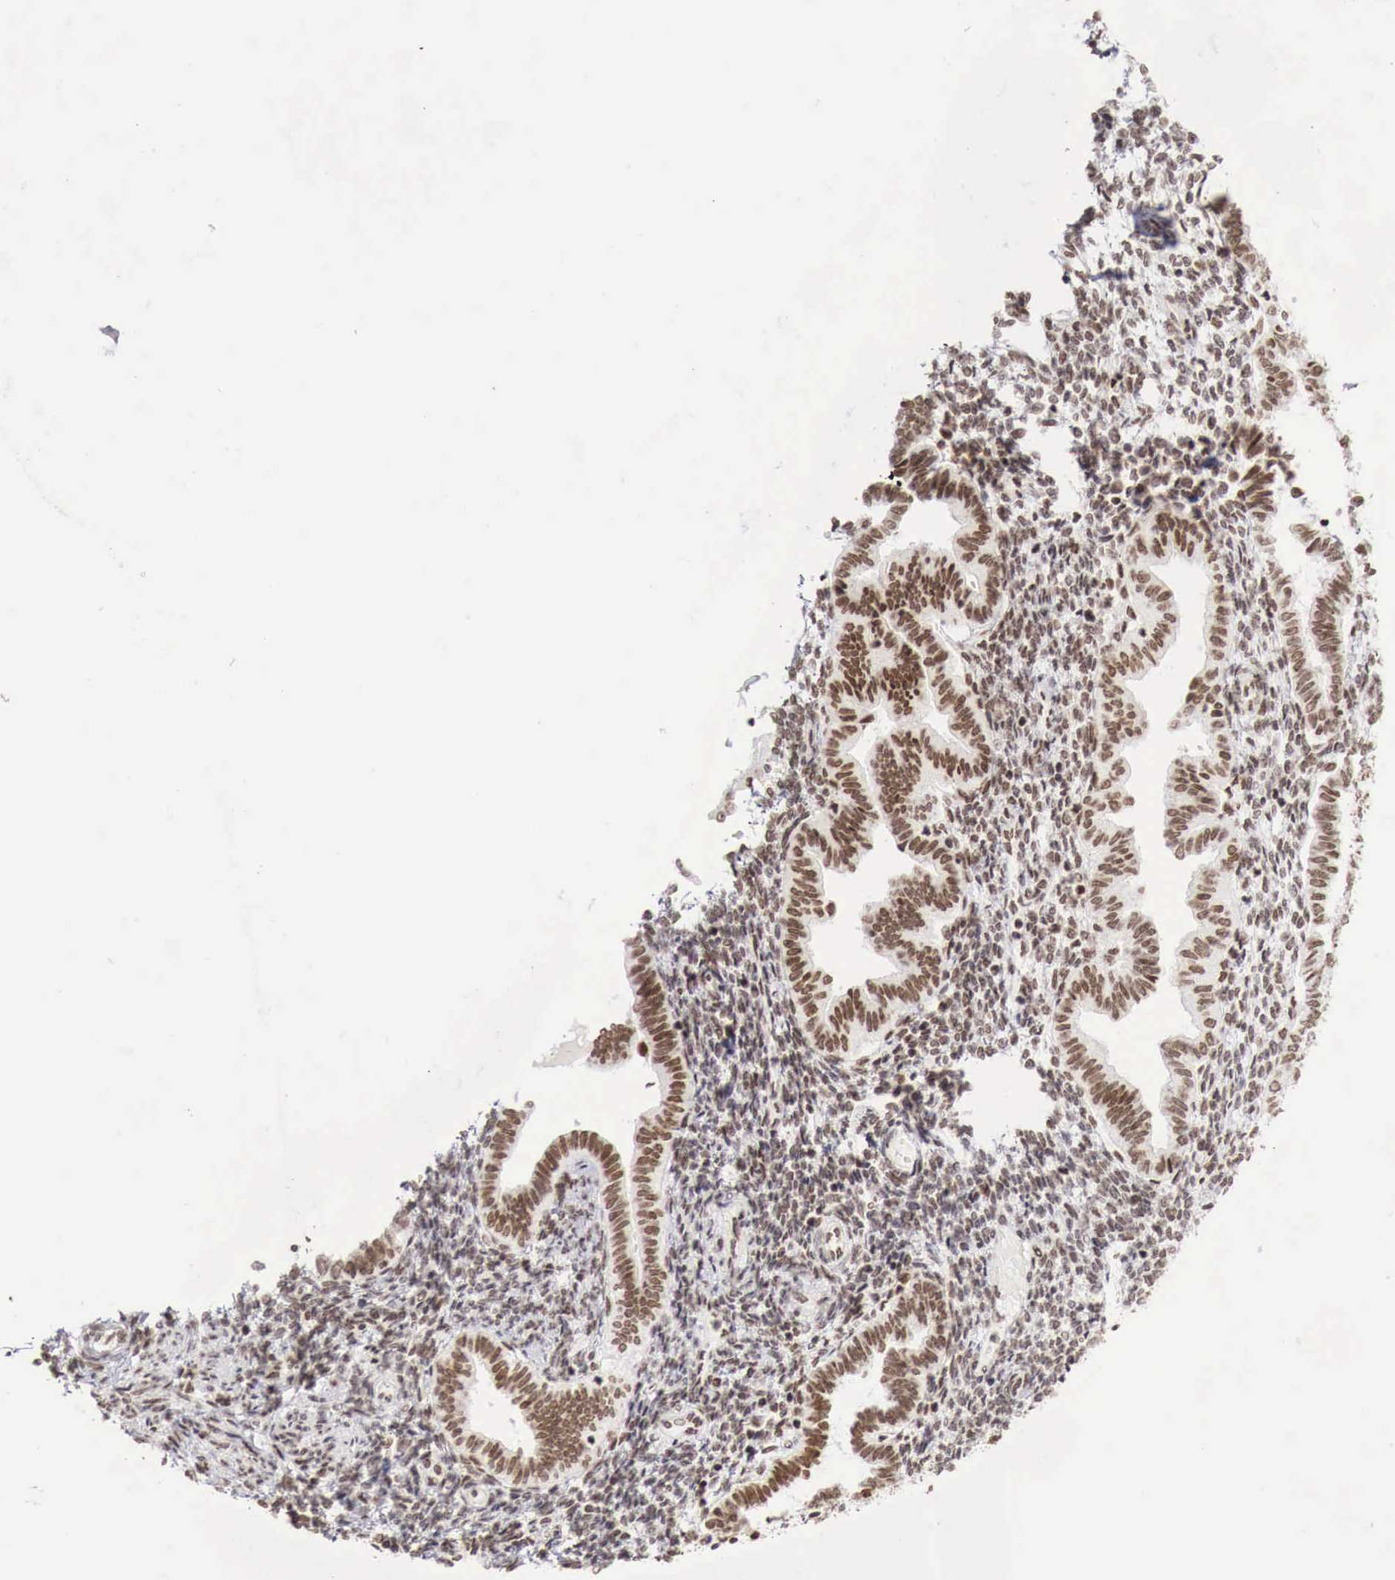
{"staining": {"intensity": "strong", "quantity": ">75%", "location": "nuclear"}, "tissue": "endometrium", "cell_type": "Cells in endometrial stroma", "image_type": "normal", "snomed": [{"axis": "morphology", "description": "Normal tissue, NOS"}, {"axis": "topography", "description": "Endometrium"}], "caption": "This is a histology image of immunohistochemistry staining of unremarkable endometrium, which shows strong expression in the nuclear of cells in endometrial stroma.", "gene": "PHF14", "patient": {"sex": "female", "age": 36}}